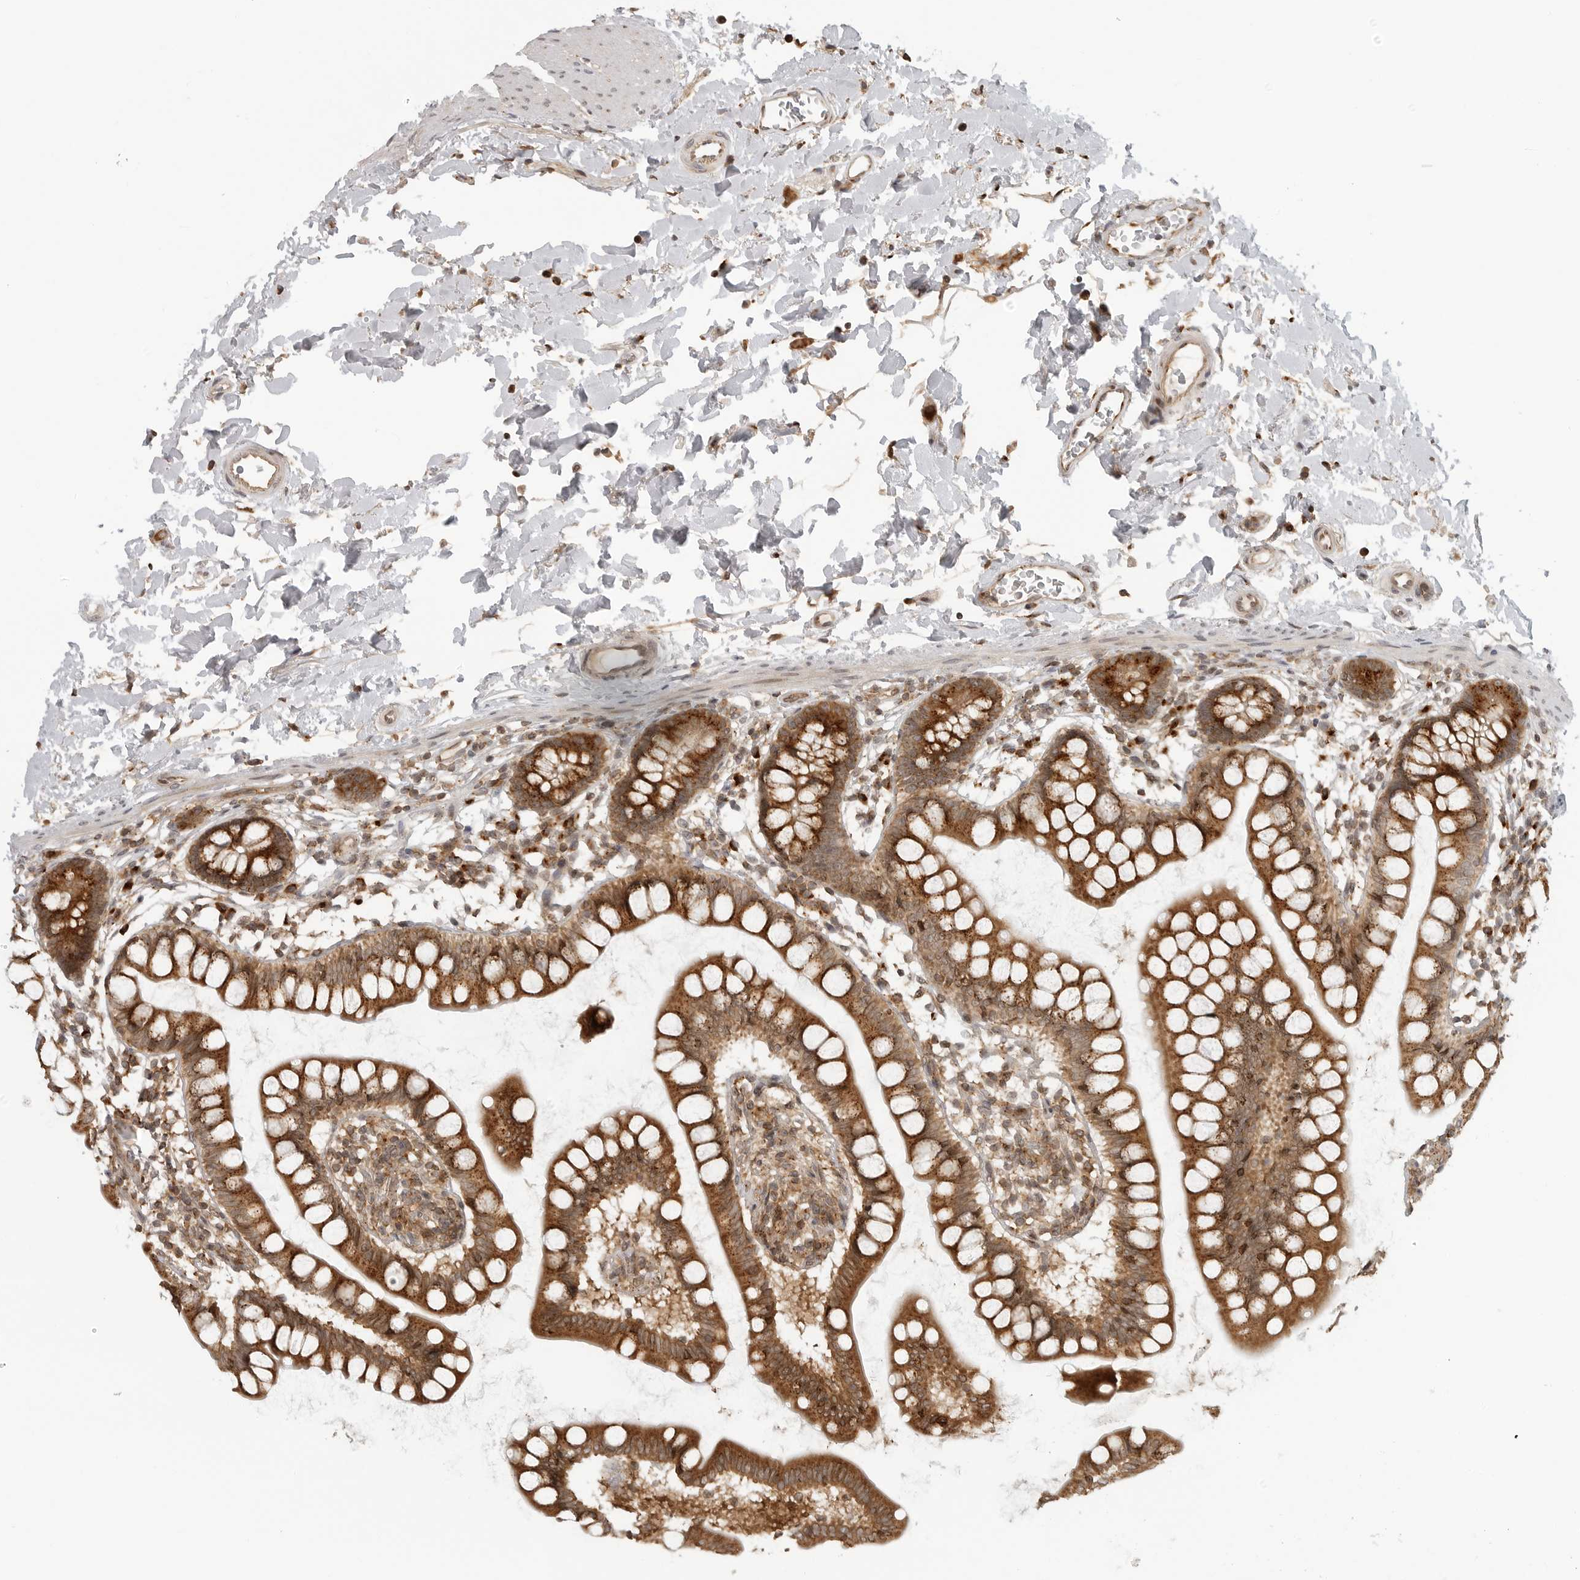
{"staining": {"intensity": "strong", "quantity": ">75%", "location": "cytoplasmic/membranous"}, "tissue": "small intestine", "cell_type": "Glandular cells", "image_type": "normal", "snomed": [{"axis": "morphology", "description": "Normal tissue, NOS"}, {"axis": "topography", "description": "Small intestine"}], "caption": "Immunohistochemistry (IHC) of benign human small intestine exhibits high levels of strong cytoplasmic/membranous staining in about >75% of glandular cells.", "gene": "COPA", "patient": {"sex": "female", "age": 84}}